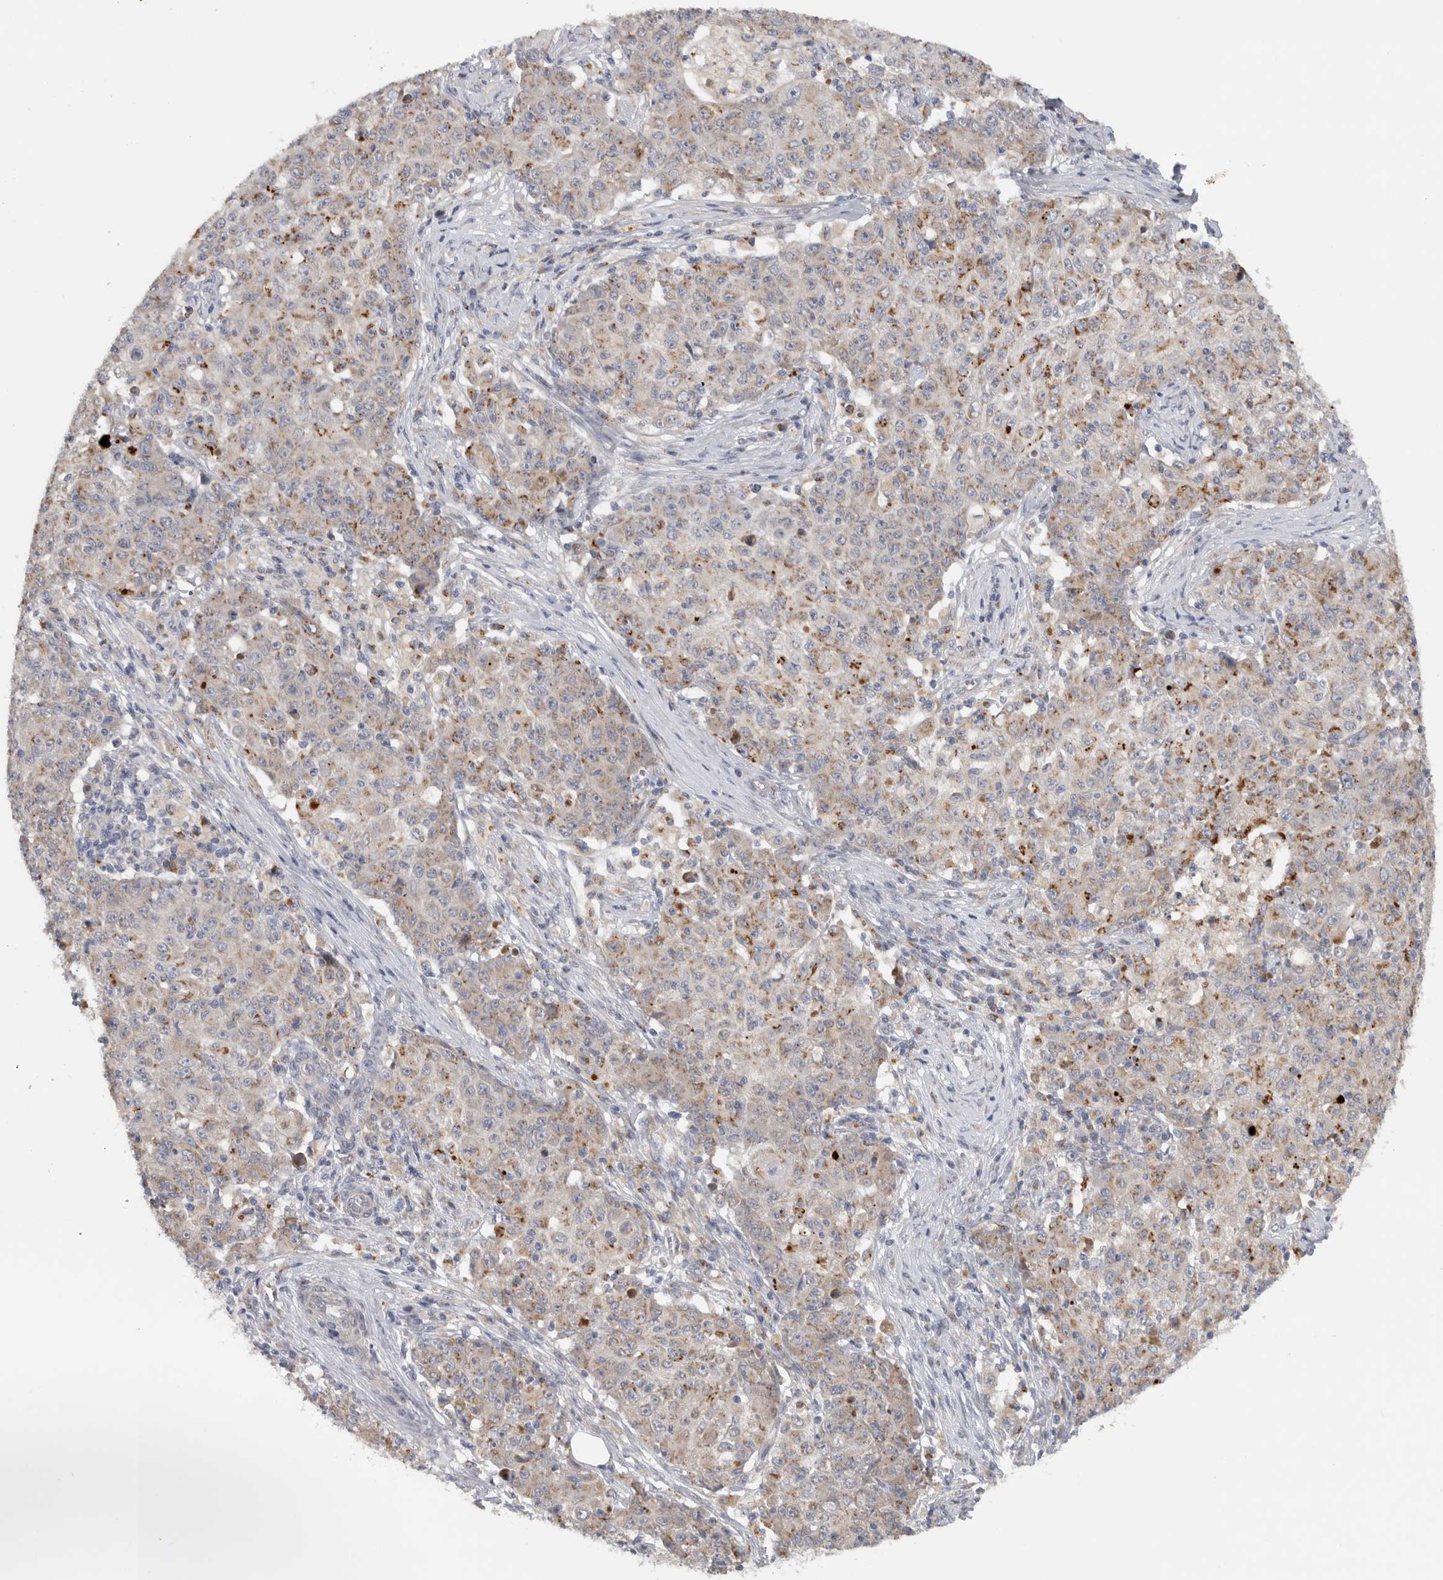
{"staining": {"intensity": "strong", "quantity": "<25%", "location": "cytoplasmic/membranous"}, "tissue": "ovarian cancer", "cell_type": "Tumor cells", "image_type": "cancer", "snomed": [{"axis": "morphology", "description": "Carcinoma, endometroid"}, {"axis": "topography", "description": "Ovary"}], "caption": "Endometroid carcinoma (ovarian) stained for a protein demonstrates strong cytoplasmic/membranous positivity in tumor cells.", "gene": "MGAT1", "patient": {"sex": "female", "age": 42}}